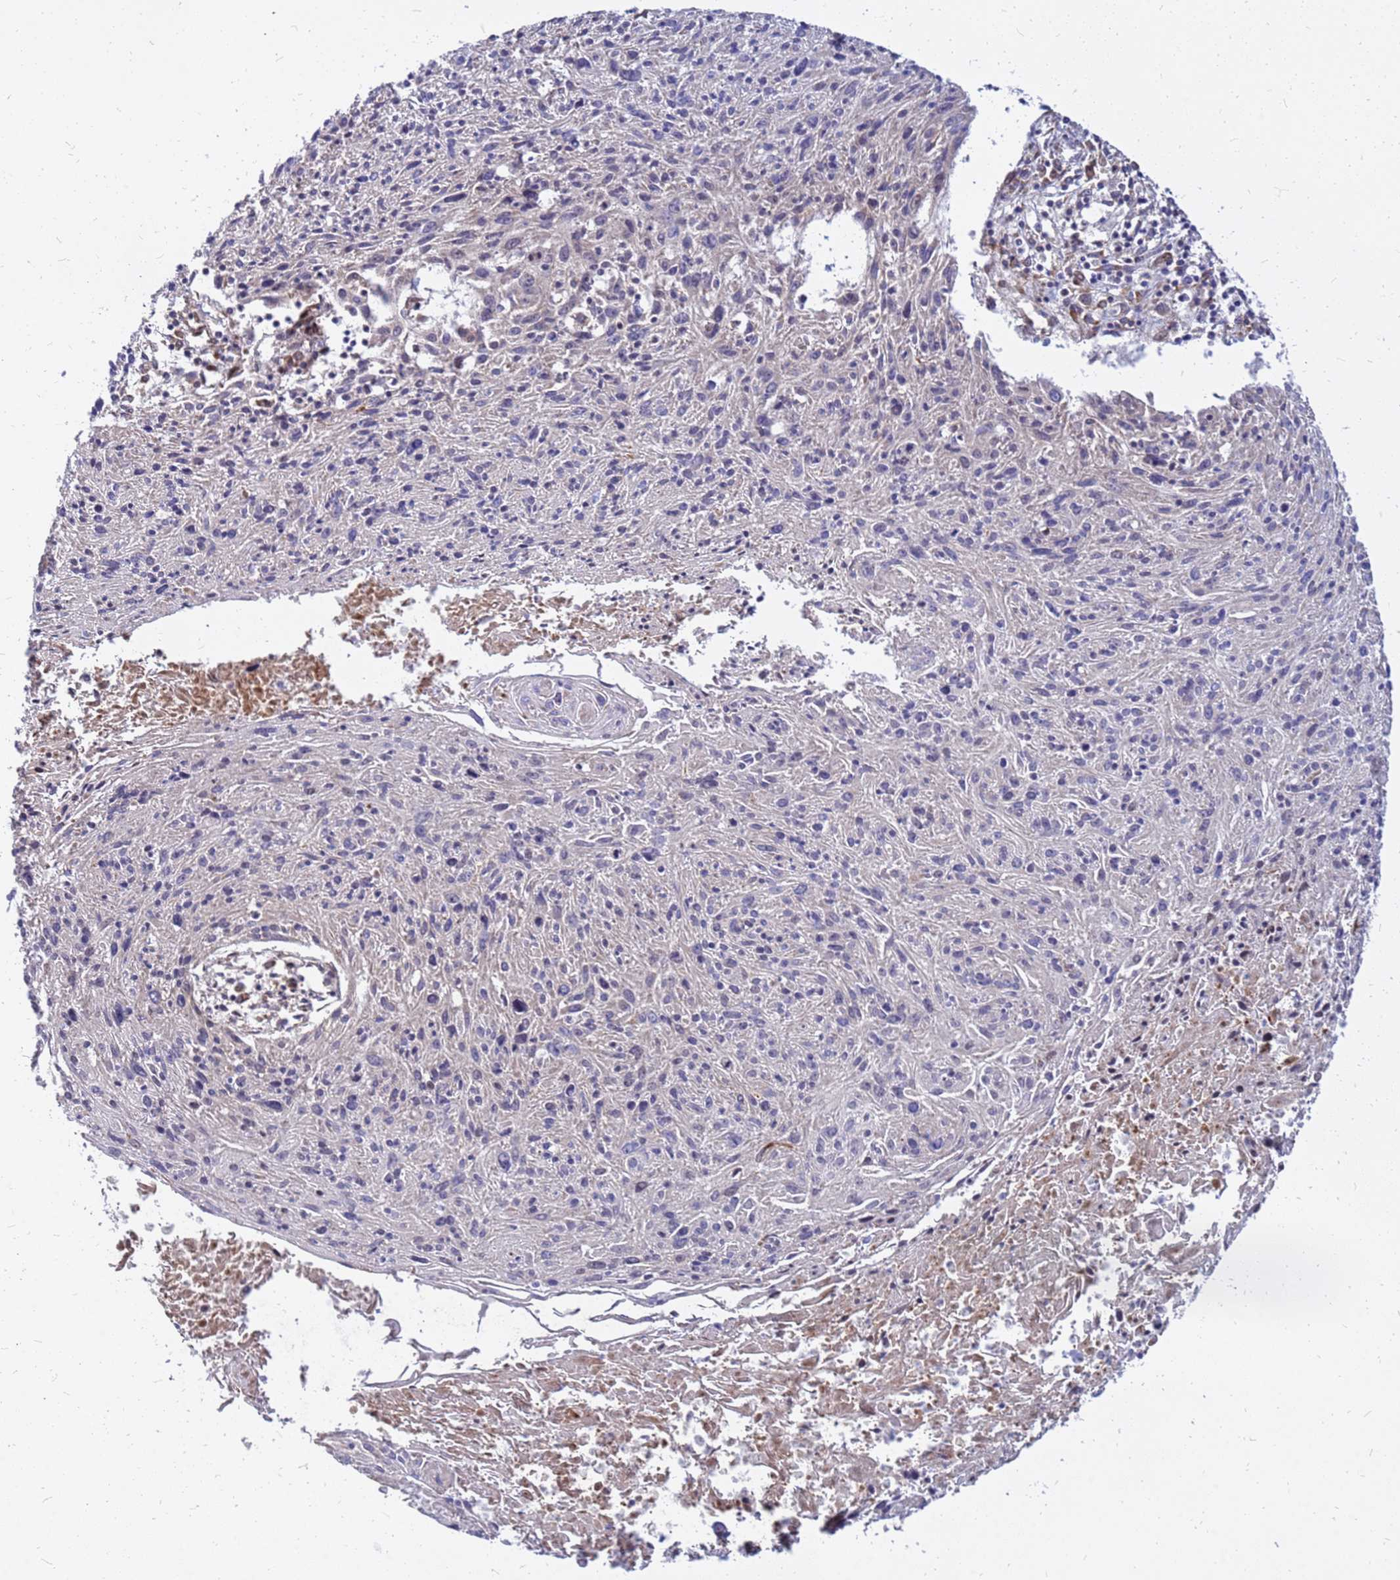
{"staining": {"intensity": "negative", "quantity": "none", "location": "none"}, "tissue": "cervical cancer", "cell_type": "Tumor cells", "image_type": "cancer", "snomed": [{"axis": "morphology", "description": "Squamous cell carcinoma, NOS"}, {"axis": "topography", "description": "Cervix"}], "caption": "Immunohistochemistry (IHC) image of cervical cancer (squamous cell carcinoma) stained for a protein (brown), which demonstrates no staining in tumor cells.", "gene": "RPL8", "patient": {"sex": "female", "age": 51}}